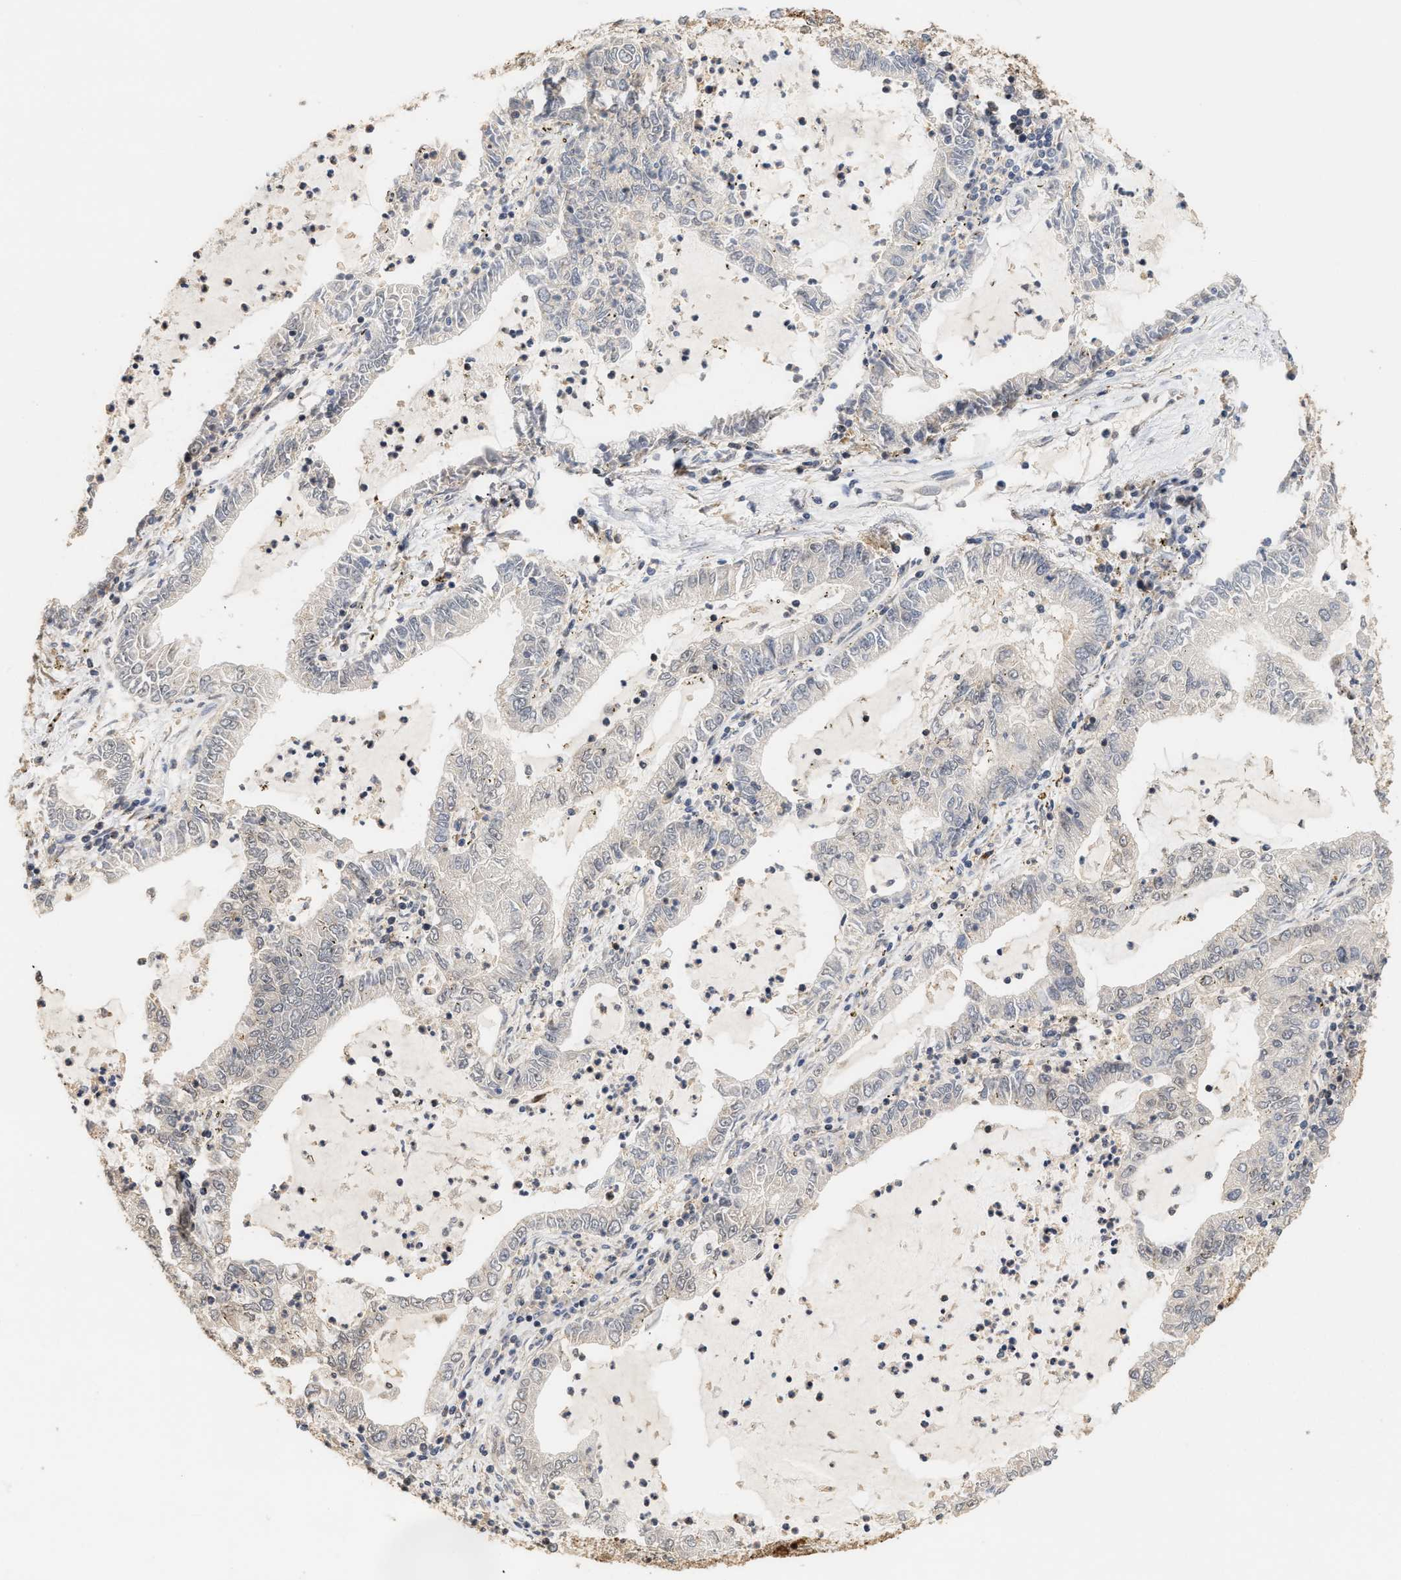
{"staining": {"intensity": "weak", "quantity": "25%-75%", "location": "cytoplasmic/membranous"}, "tissue": "lung cancer", "cell_type": "Tumor cells", "image_type": "cancer", "snomed": [{"axis": "morphology", "description": "Adenocarcinoma, NOS"}, {"axis": "topography", "description": "Lung"}], "caption": "Brown immunohistochemical staining in human adenocarcinoma (lung) demonstrates weak cytoplasmic/membranous staining in approximately 25%-75% of tumor cells. (brown staining indicates protein expression, while blue staining denotes nuclei).", "gene": "ABHD5", "patient": {"sex": "female", "age": 51}}